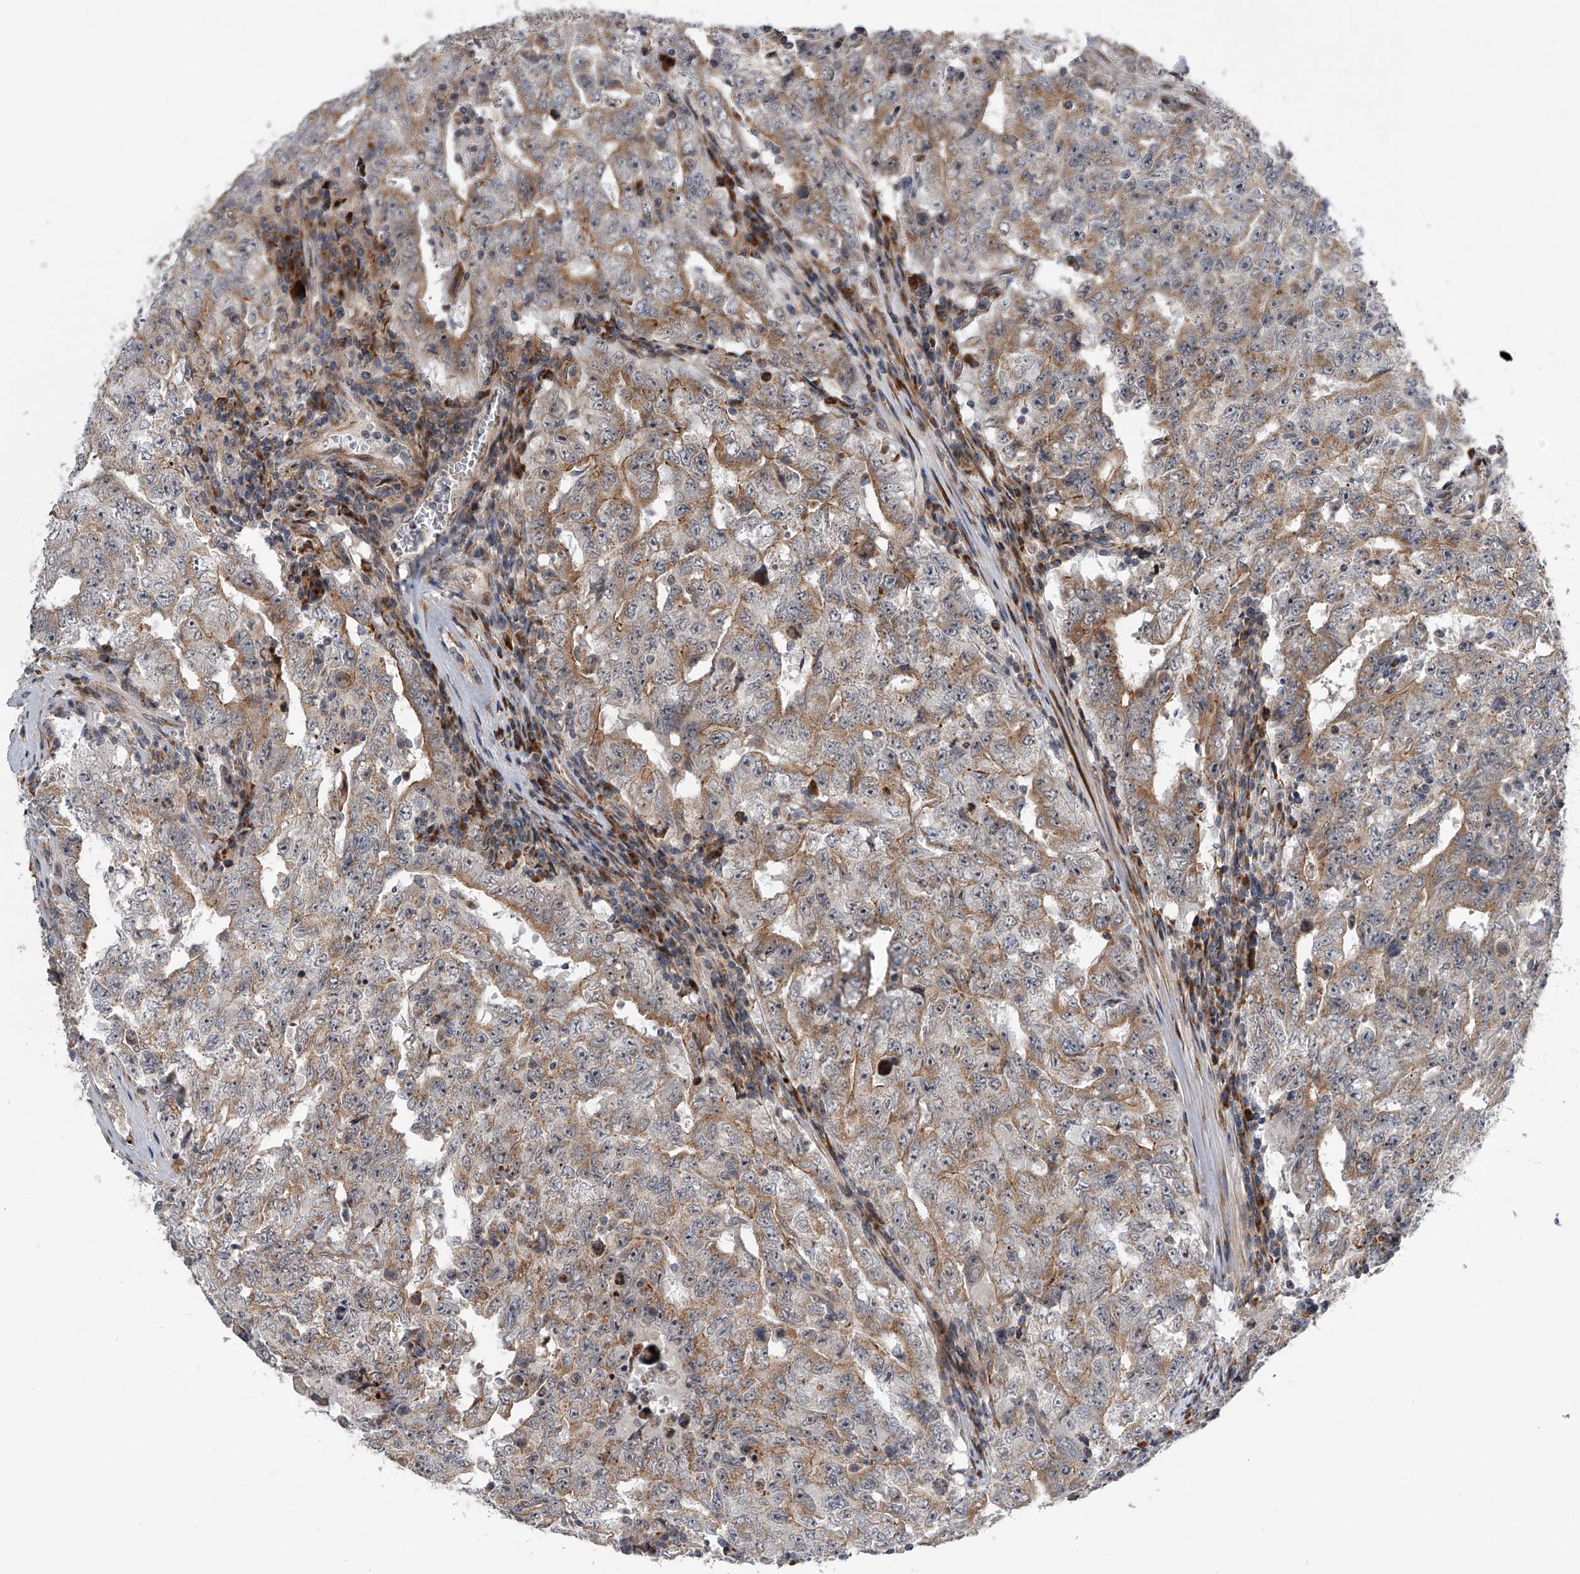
{"staining": {"intensity": "moderate", "quantity": "25%-75%", "location": "cytoplasmic/membranous"}, "tissue": "testis cancer", "cell_type": "Tumor cells", "image_type": "cancer", "snomed": [{"axis": "morphology", "description": "Carcinoma, Embryonal, NOS"}, {"axis": "topography", "description": "Testis"}], "caption": "This image shows IHC staining of testis embryonal carcinoma, with medium moderate cytoplasmic/membranous expression in approximately 25%-75% of tumor cells.", "gene": "DLGAP2", "patient": {"sex": "male", "age": 26}}